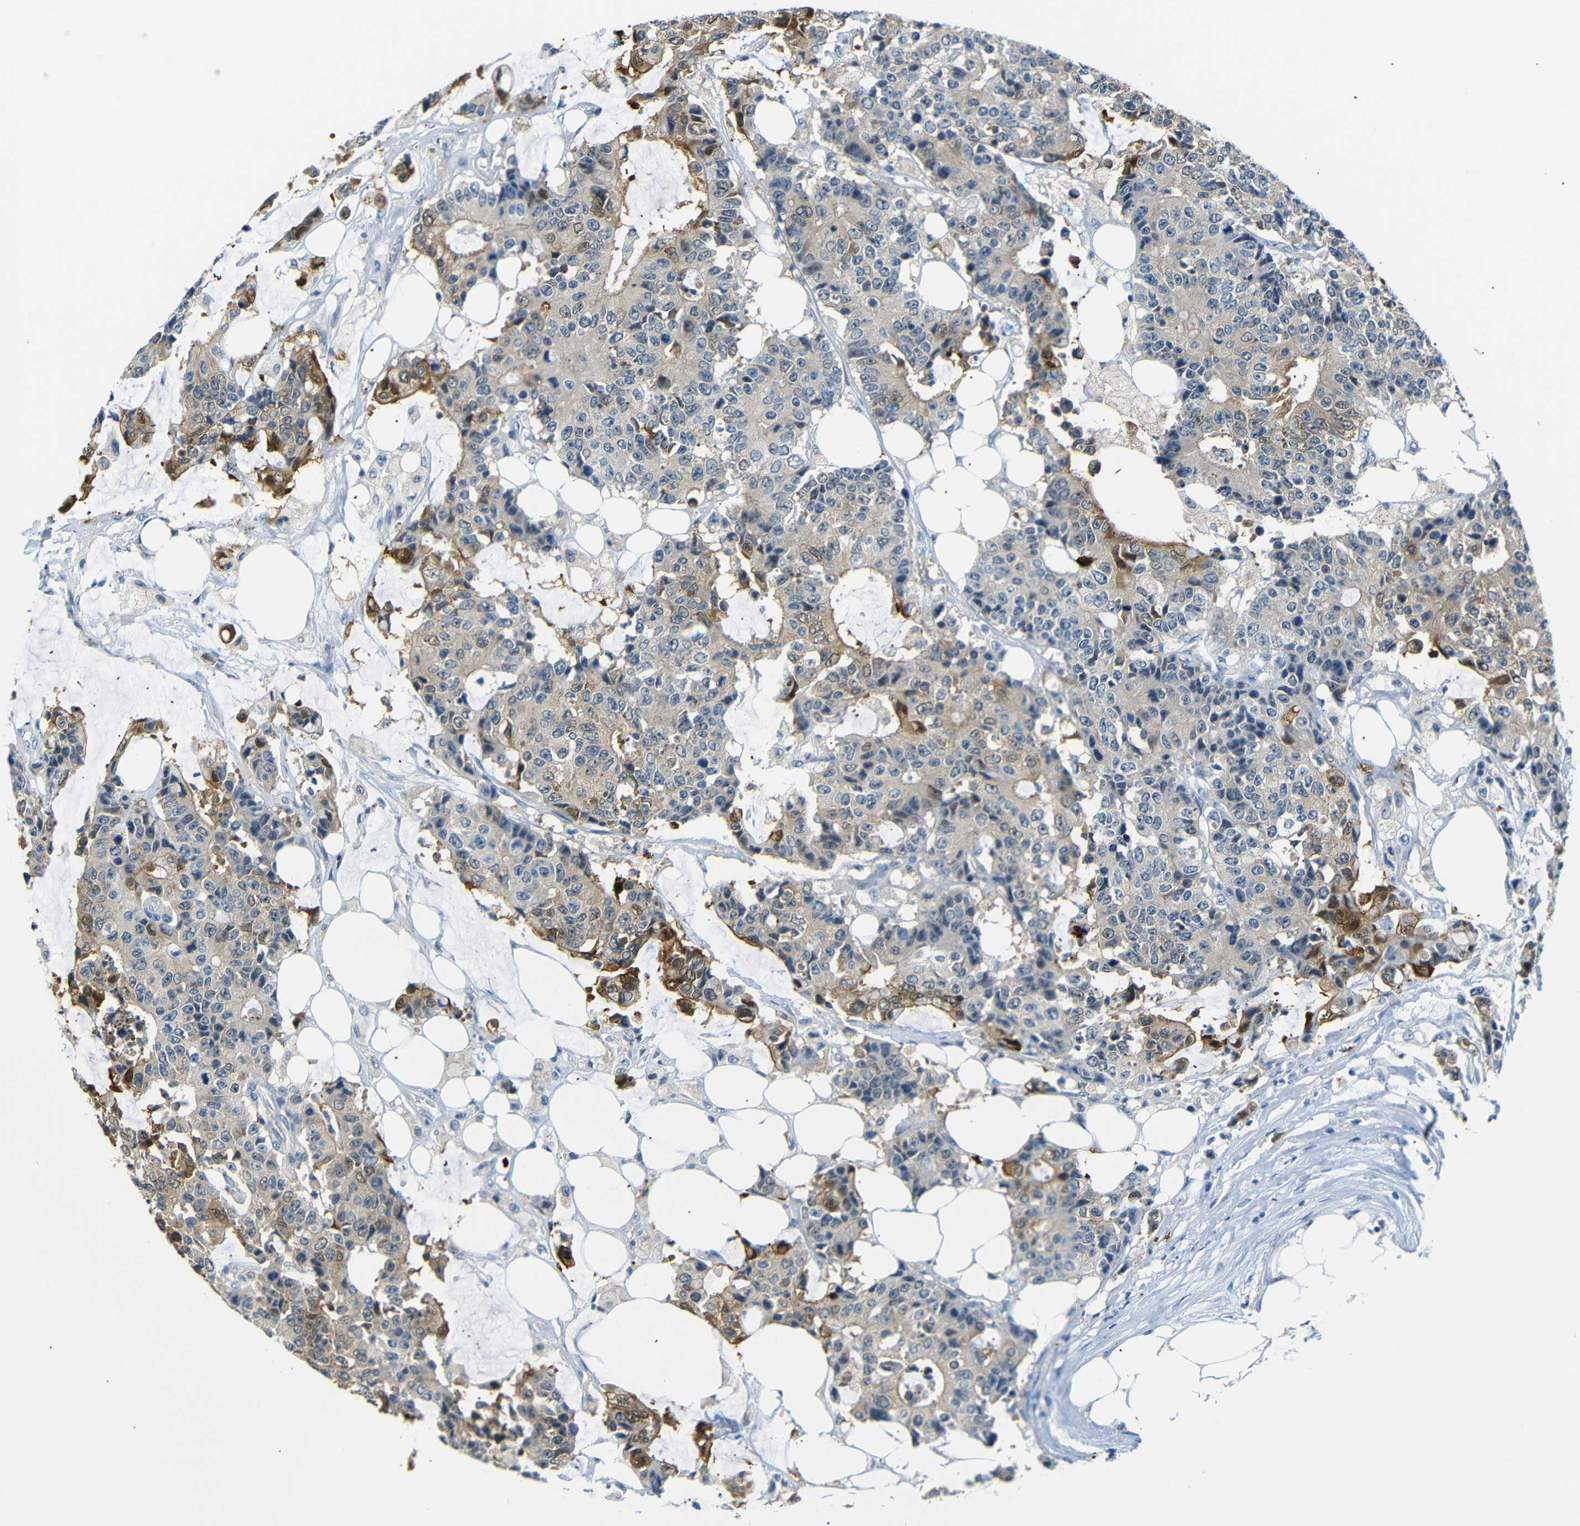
{"staining": {"intensity": "strong", "quantity": "<25%", "location": "cytoplasmic/membranous"}, "tissue": "colorectal cancer", "cell_type": "Tumor cells", "image_type": "cancer", "snomed": [{"axis": "morphology", "description": "Adenocarcinoma, NOS"}, {"axis": "topography", "description": "Colon"}], "caption": "This is an image of immunohistochemistry staining of colorectal cancer (adenocarcinoma), which shows strong positivity in the cytoplasmic/membranous of tumor cells.", "gene": "SFN", "patient": {"sex": "female", "age": 86}}